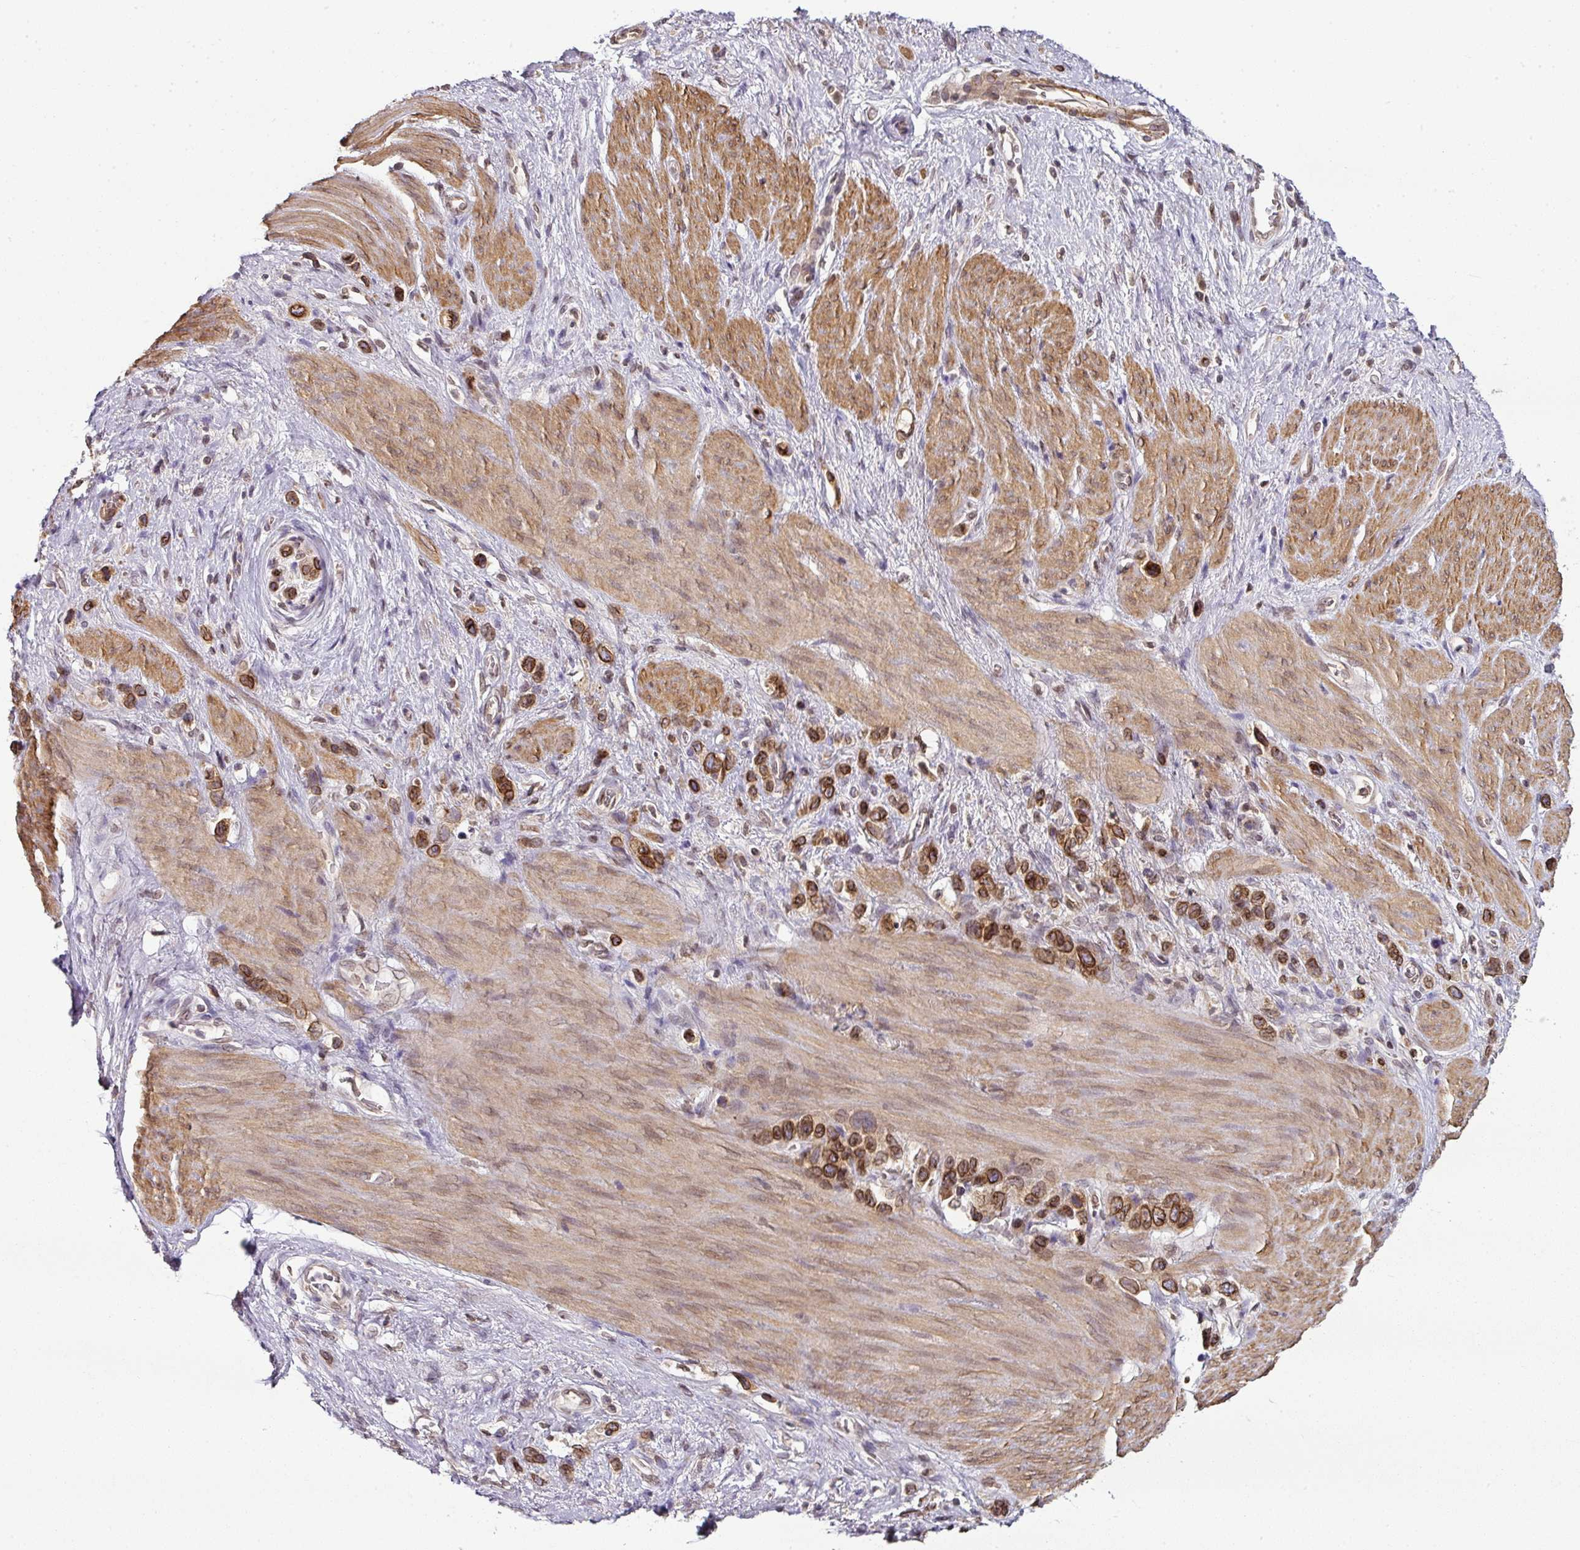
{"staining": {"intensity": "strong", "quantity": ">75%", "location": "cytoplasmic/membranous,nuclear"}, "tissue": "stomach cancer", "cell_type": "Tumor cells", "image_type": "cancer", "snomed": [{"axis": "morphology", "description": "Adenocarcinoma, NOS"}, {"axis": "topography", "description": "Stomach"}], "caption": "Adenocarcinoma (stomach) was stained to show a protein in brown. There is high levels of strong cytoplasmic/membranous and nuclear expression in approximately >75% of tumor cells.", "gene": "RANGAP1", "patient": {"sex": "female", "age": 65}}